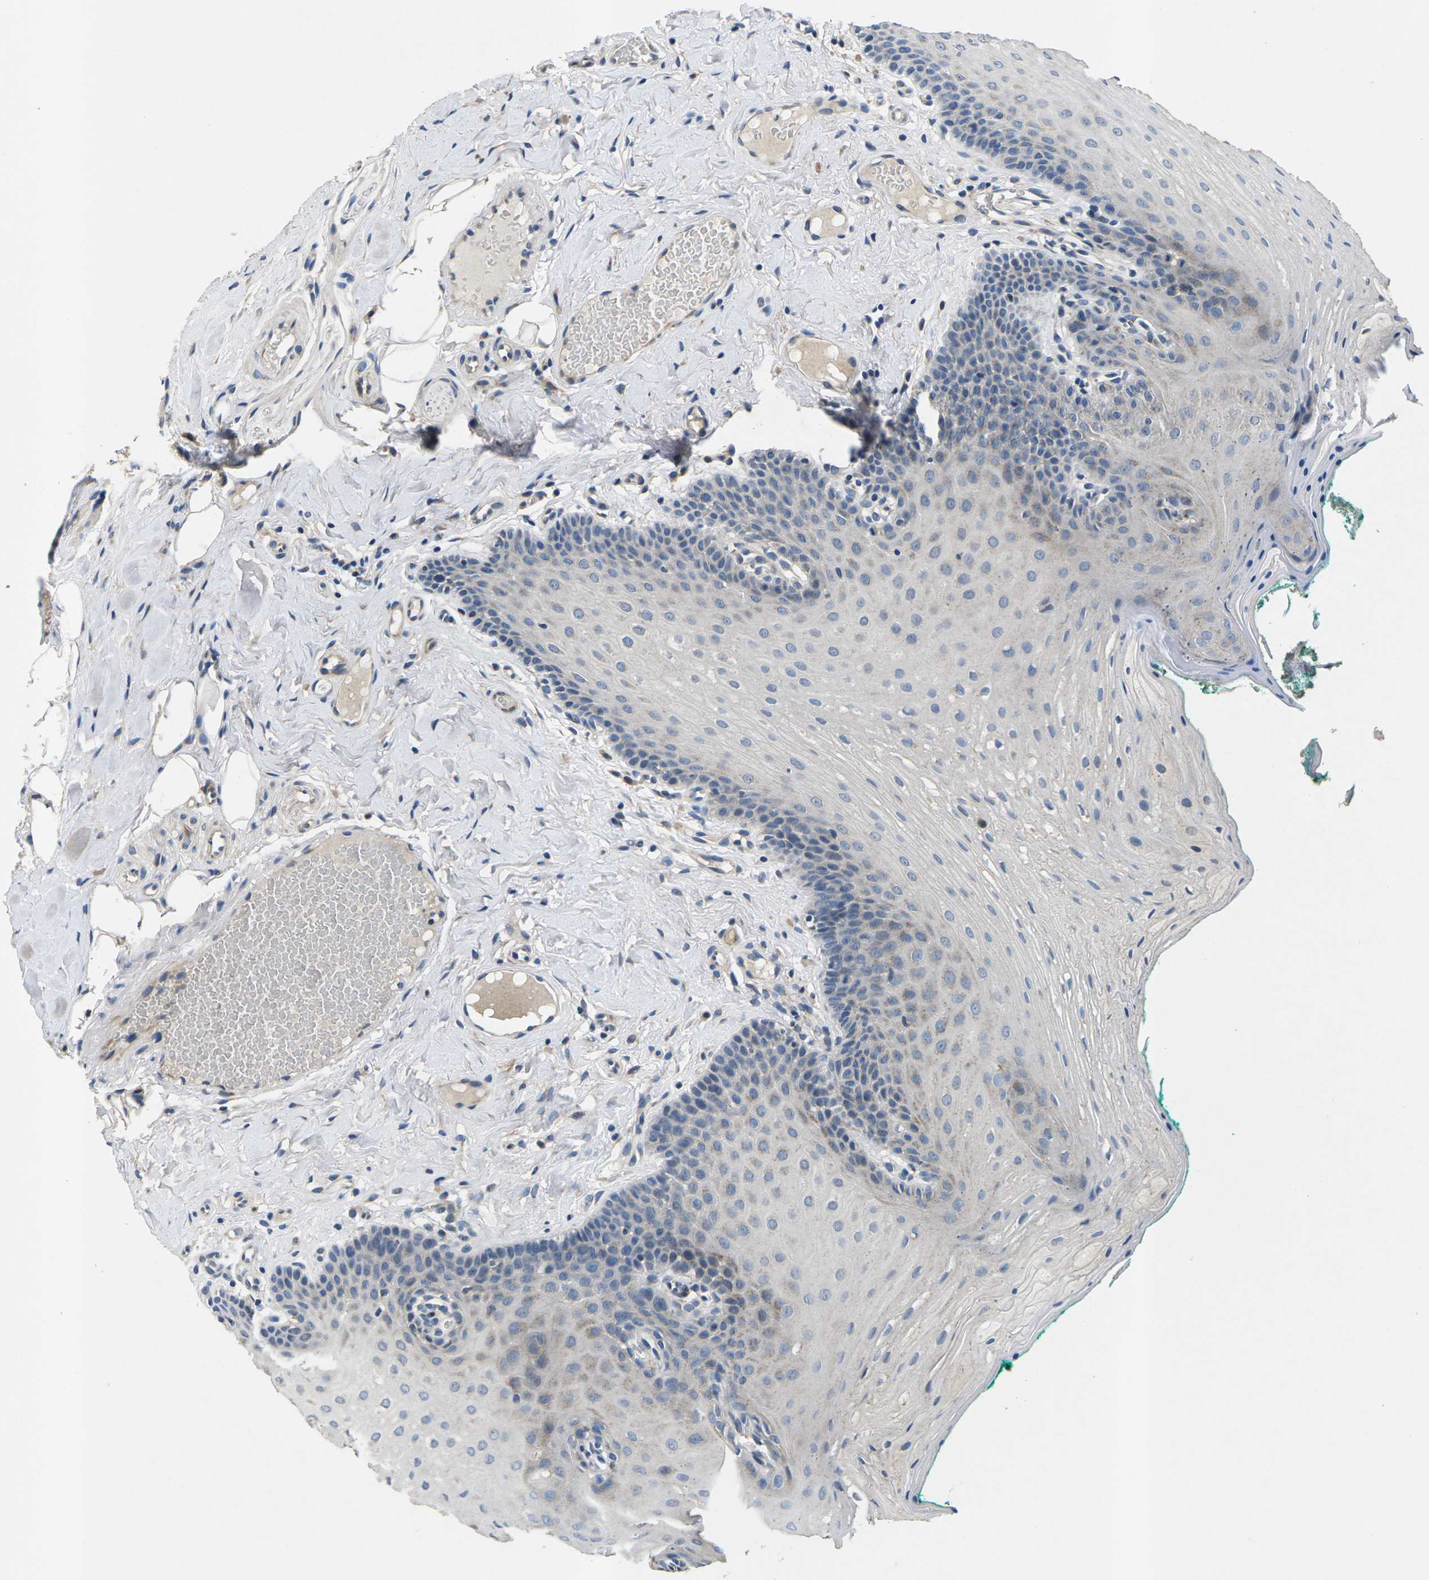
{"staining": {"intensity": "weak", "quantity": "<25%", "location": "cytoplasmic/membranous"}, "tissue": "oral mucosa", "cell_type": "Squamous epithelial cells", "image_type": "normal", "snomed": [{"axis": "morphology", "description": "Normal tissue, NOS"}, {"axis": "topography", "description": "Oral tissue"}], "caption": "DAB (3,3'-diaminobenzidine) immunohistochemical staining of unremarkable human oral mucosa exhibits no significant expression in squamous epithelial cells. (Immunohistochemistry, brightfield microscopy, high magnification).", "gene": "ERGIC3", "patient": {"sex": "male", "age": 58}}